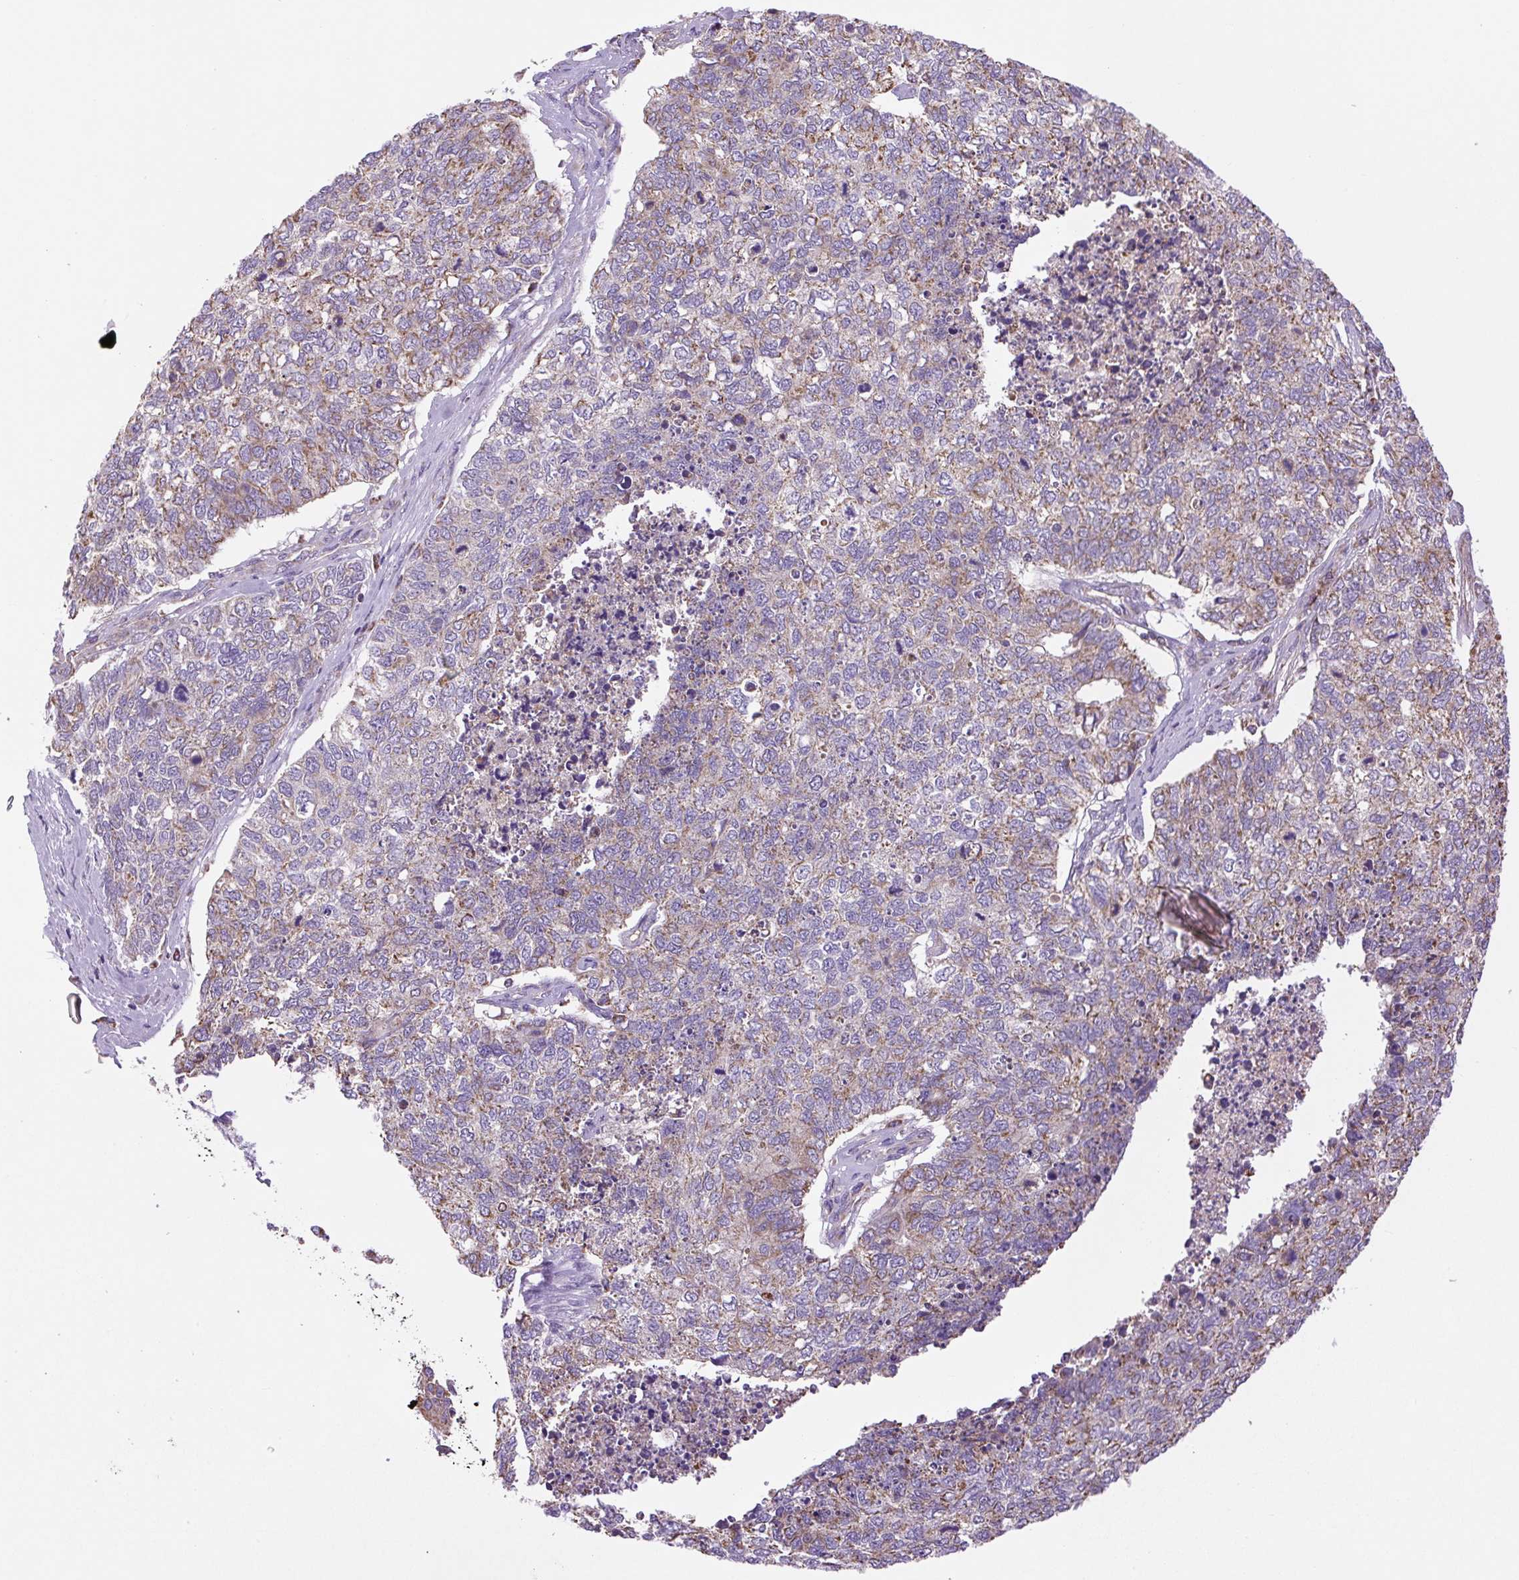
{"staining": {"intensity": "weak", "quantity": "25%-75%", "location": "cytoplasmic/membranous"}, "tissue": "cervical cancer", "cell_type": "Tumor cells", "image_type": "cancer", "snomed": [{"axis": "morphology", "description": "Squamous cell carcinoma, NOS"}, {"axis": "topography", "description": "Cervix"}], "caption": "This image demonstrates immunohistochemistry (IHC) staining of human cervical squamous cell carcinoma, with low weak cytoplasmic/membranous expression in about 25%-75% of tumor cells.", "gene": "PLCG1", "patient": {"sex": "female", "age": 63}}